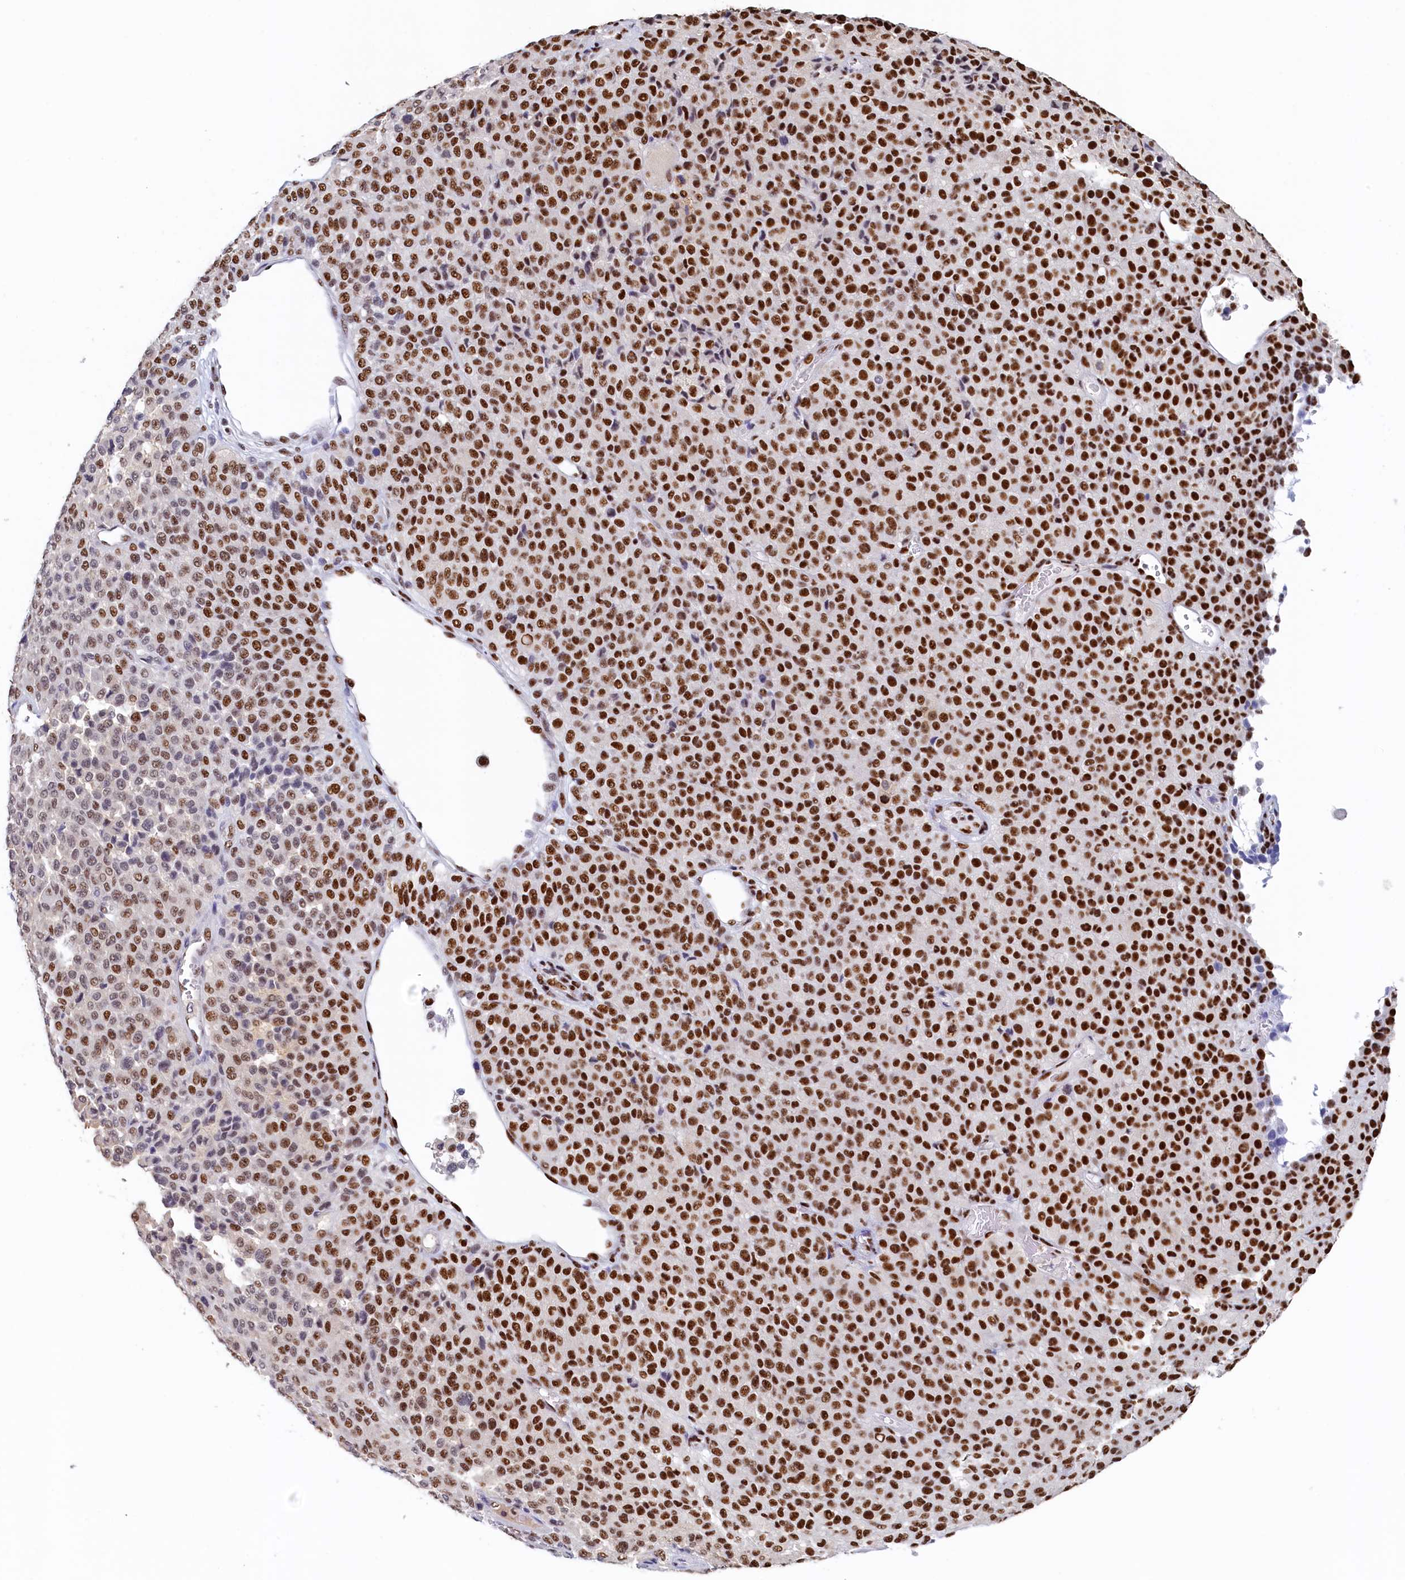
{"staining": {"intensity": "strong", "quantity": "25%-75%", "location": "nuclear"}, "tissue": "melanoma", "cell_type": "Tumor cells", "image_type": "cancer", "snomed": [{"axis": "morphology", "description": "Malignant melanoma, Metastatic site"}, {"axis": "topography", "description": "Pancreas"}], "caption": "The photomicrograph reveals immunohistochemical staining of malignant melanoma (metastatic site). There is strong nuclear positivity is appreciated in approximately 25%-75% of tumor cells.", "gene": "MOSPD3", "patient": {"sex": "female", "age": 30}}